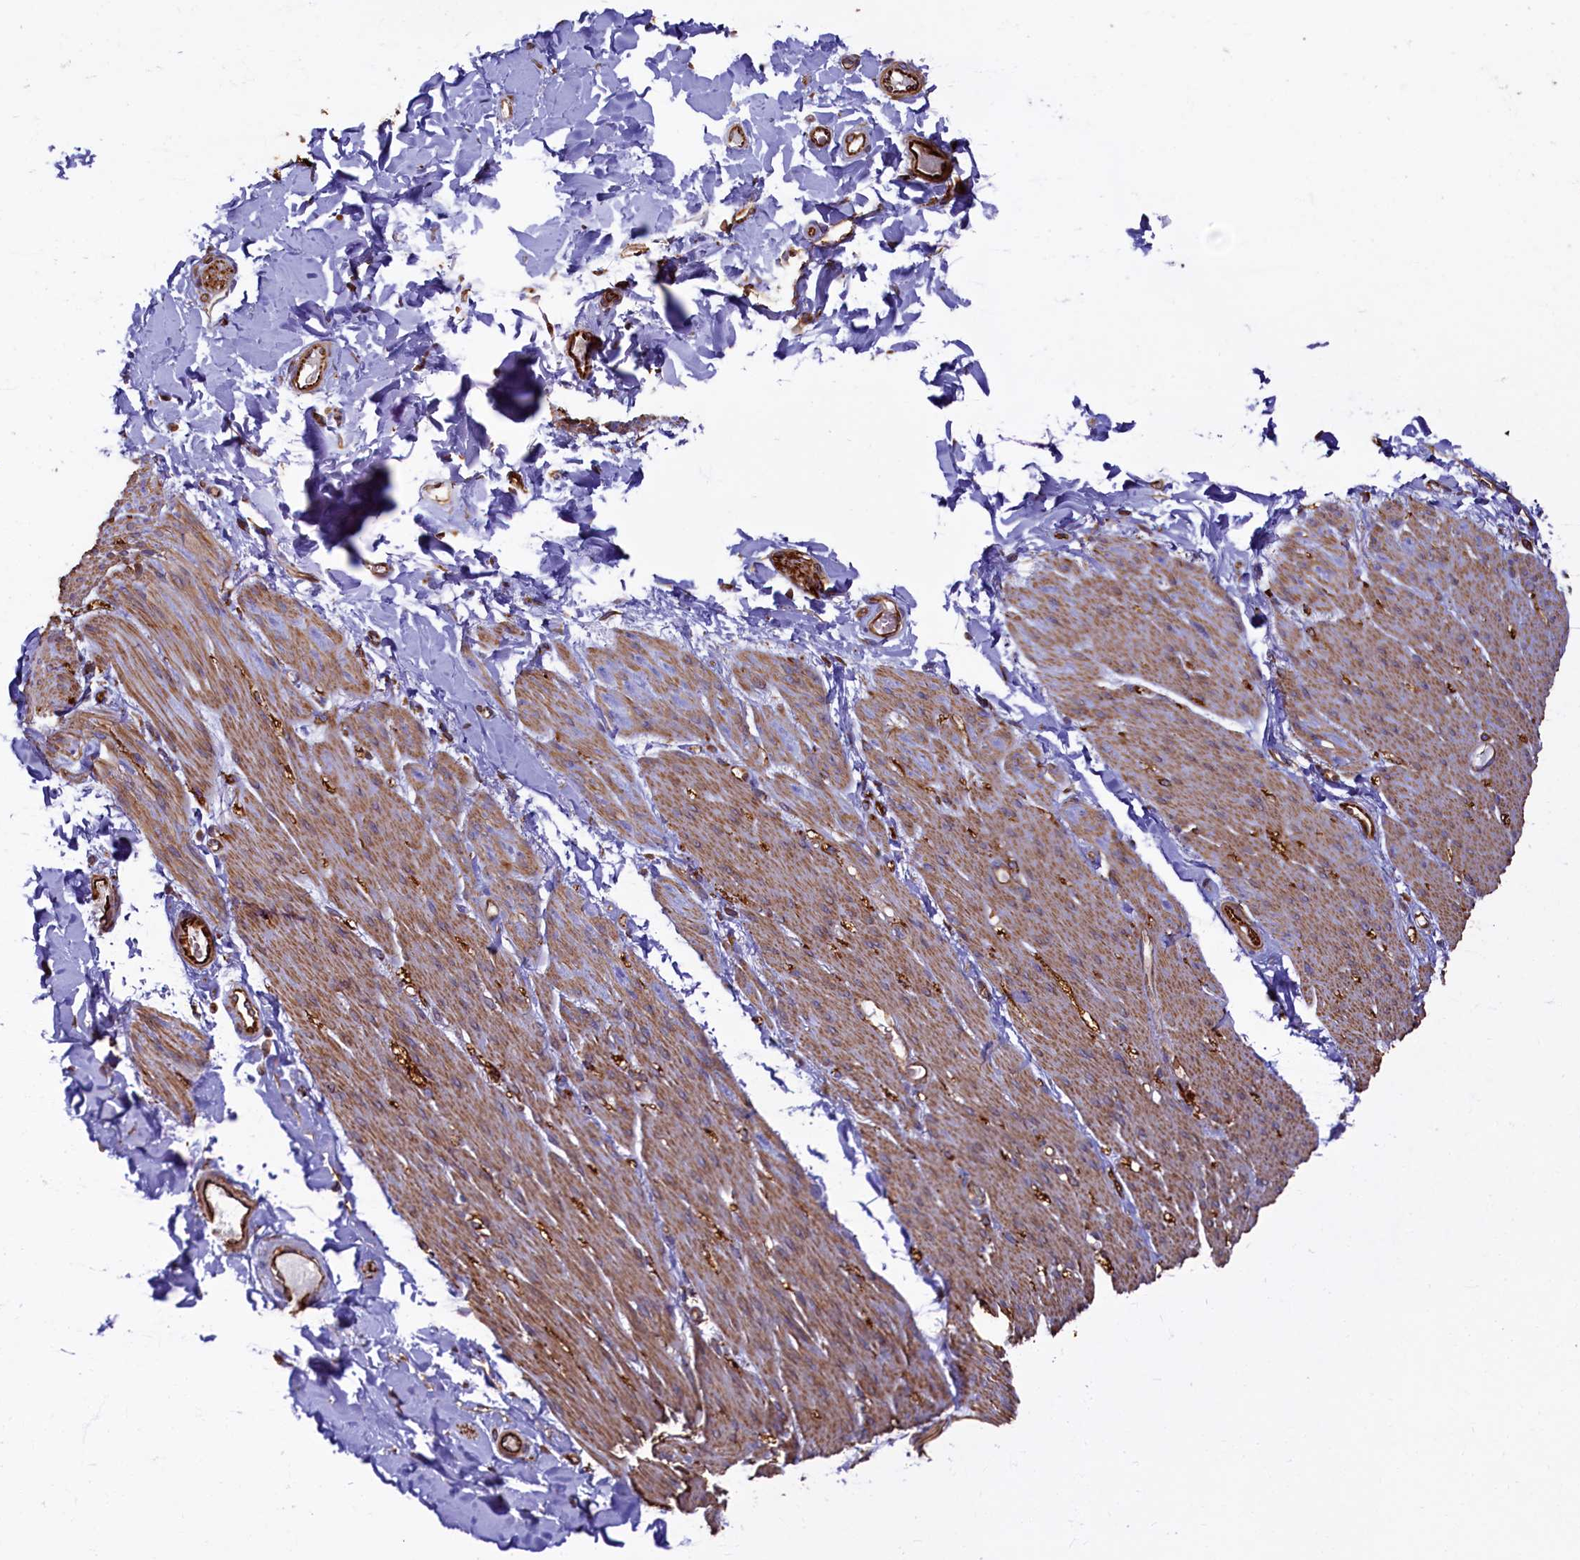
{"staining": {"intensity": "moderate", "quantity": "25%-75%", "location": "cytoplasmic/membranous"}, "tissue": "adipose tissue", "cell_type": "Adipocytes", "image_type": "normal", "snomed": [{"axis": "morphology", "description": "Normal tissue, NOS"}, {"axis": "topography", "description": "Colon"}, {"axis": "topography", "description": "Peripheral nerve tissue"}], "caption": "High-magnification brightfield microscopy of benign adipose tissue stained with DAB (3,3'-diaminobenzidine) (brown) and counterstained with hematoxylin (blue). adipocytes exhibit moderate cytoplasmic/membranous staining is appreciated in about25%-75% of cells. The staining was performed using DAB (3,3'-diaminobenzidine), with brown indicating positive protein expression. Nuclei are stained blue with hematoxylin.", "gene": "LRRC57", "patient": {"sex": "female", "age": 61}}